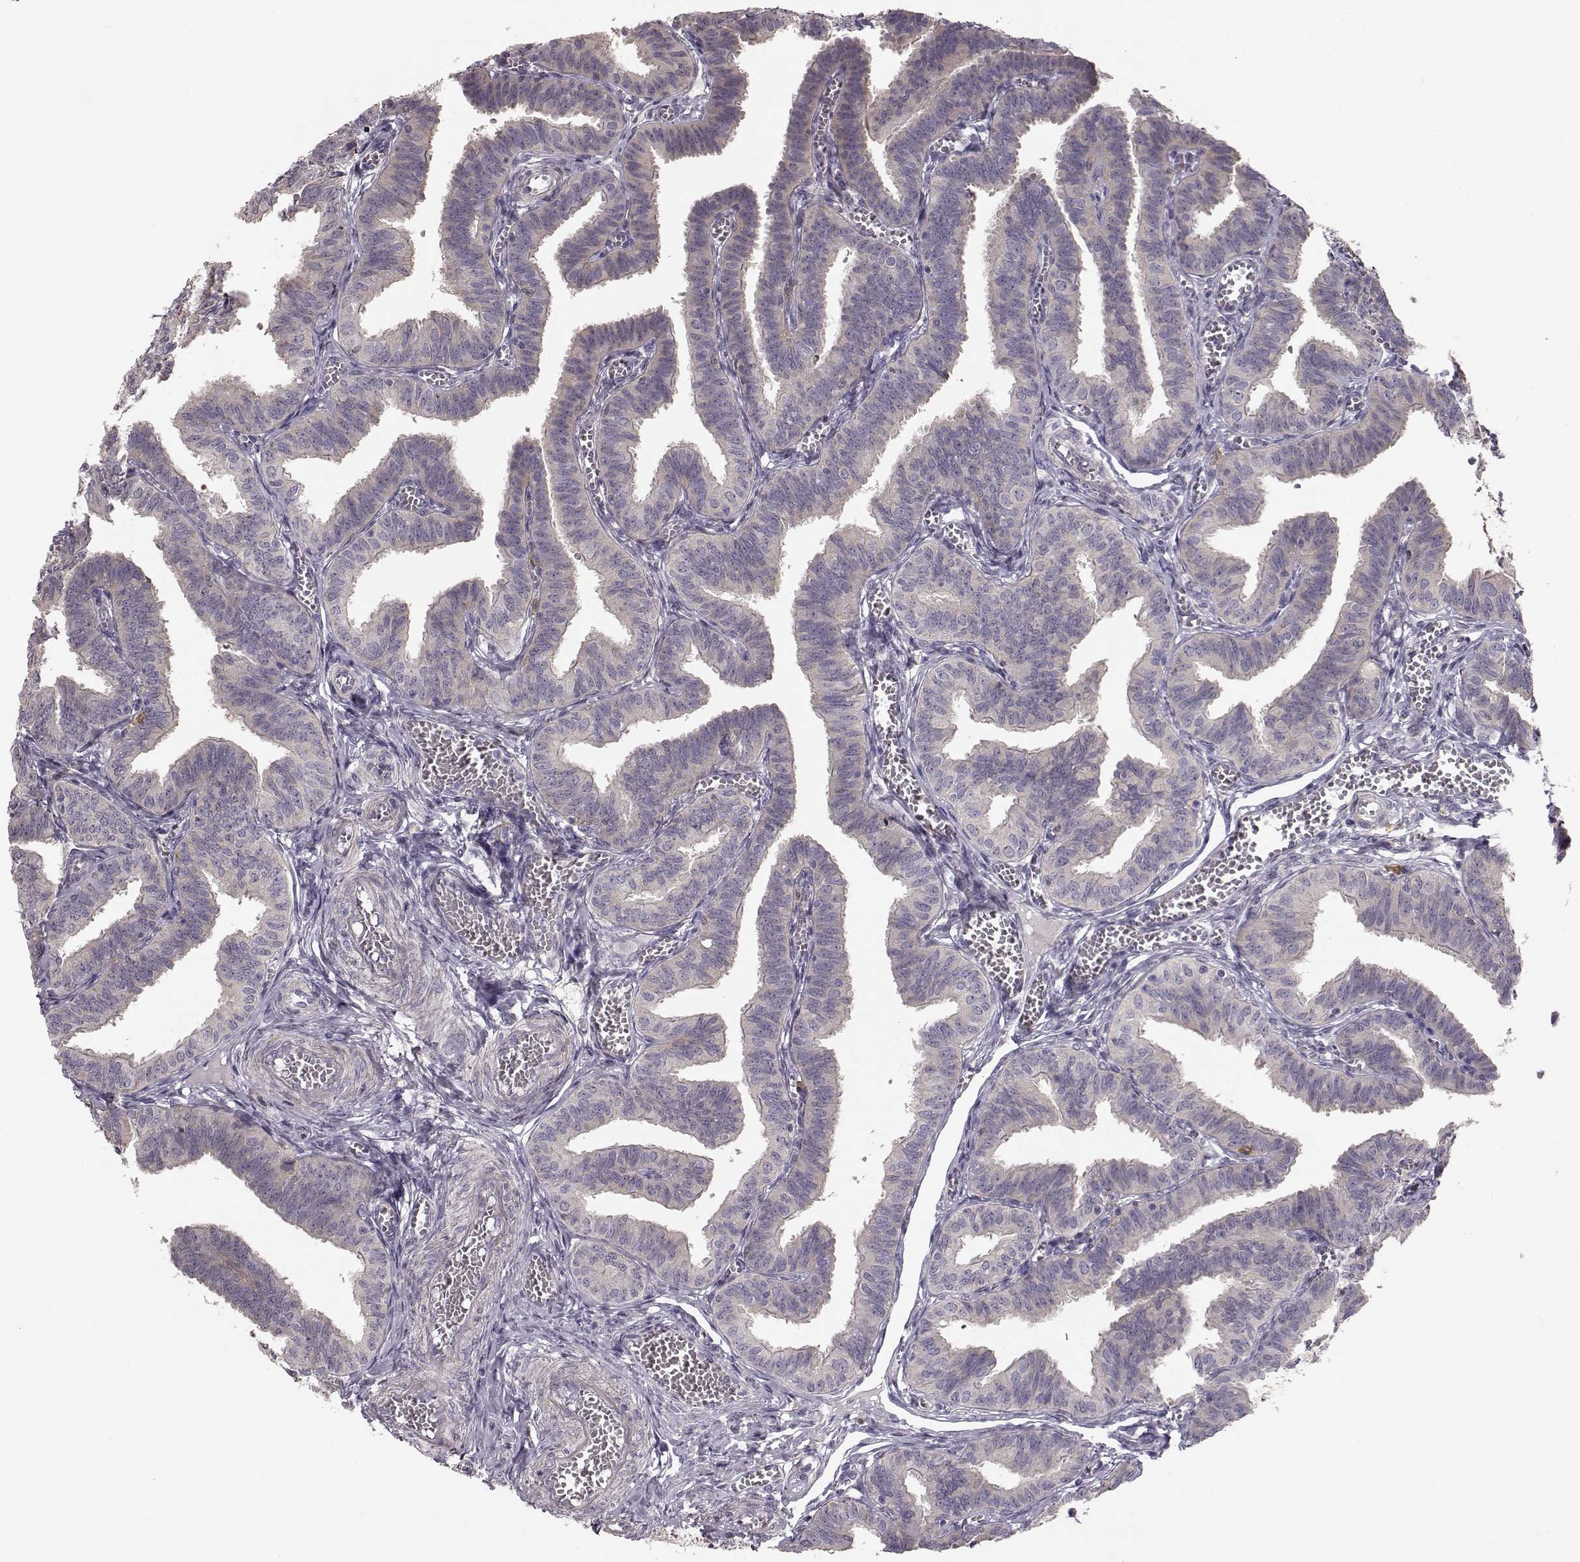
{"staining": {"intensity": "negative", "quantity": "none", "location": "none"}, "tissue": "fallopian tube", "cell_type": "Glandular cells", "image_type": "normal", "snomed": [{"axis": "morphology", "description": "Normal tissue, NOS"}, {"axis": "topography", "description": "Fallopian tube"}], "caption": "Immunohistochemistry (IHC) micrograph of normal fallopian tube stained for a protein (brown), which reveals no positivity in glandular cells. Brightfield microscopy of IHC stained with DAB (brown) and hematoxylin (blue), captured at high magnification.", "gene": "GPR50", "patient": {"sex": "female", "age": 25}}